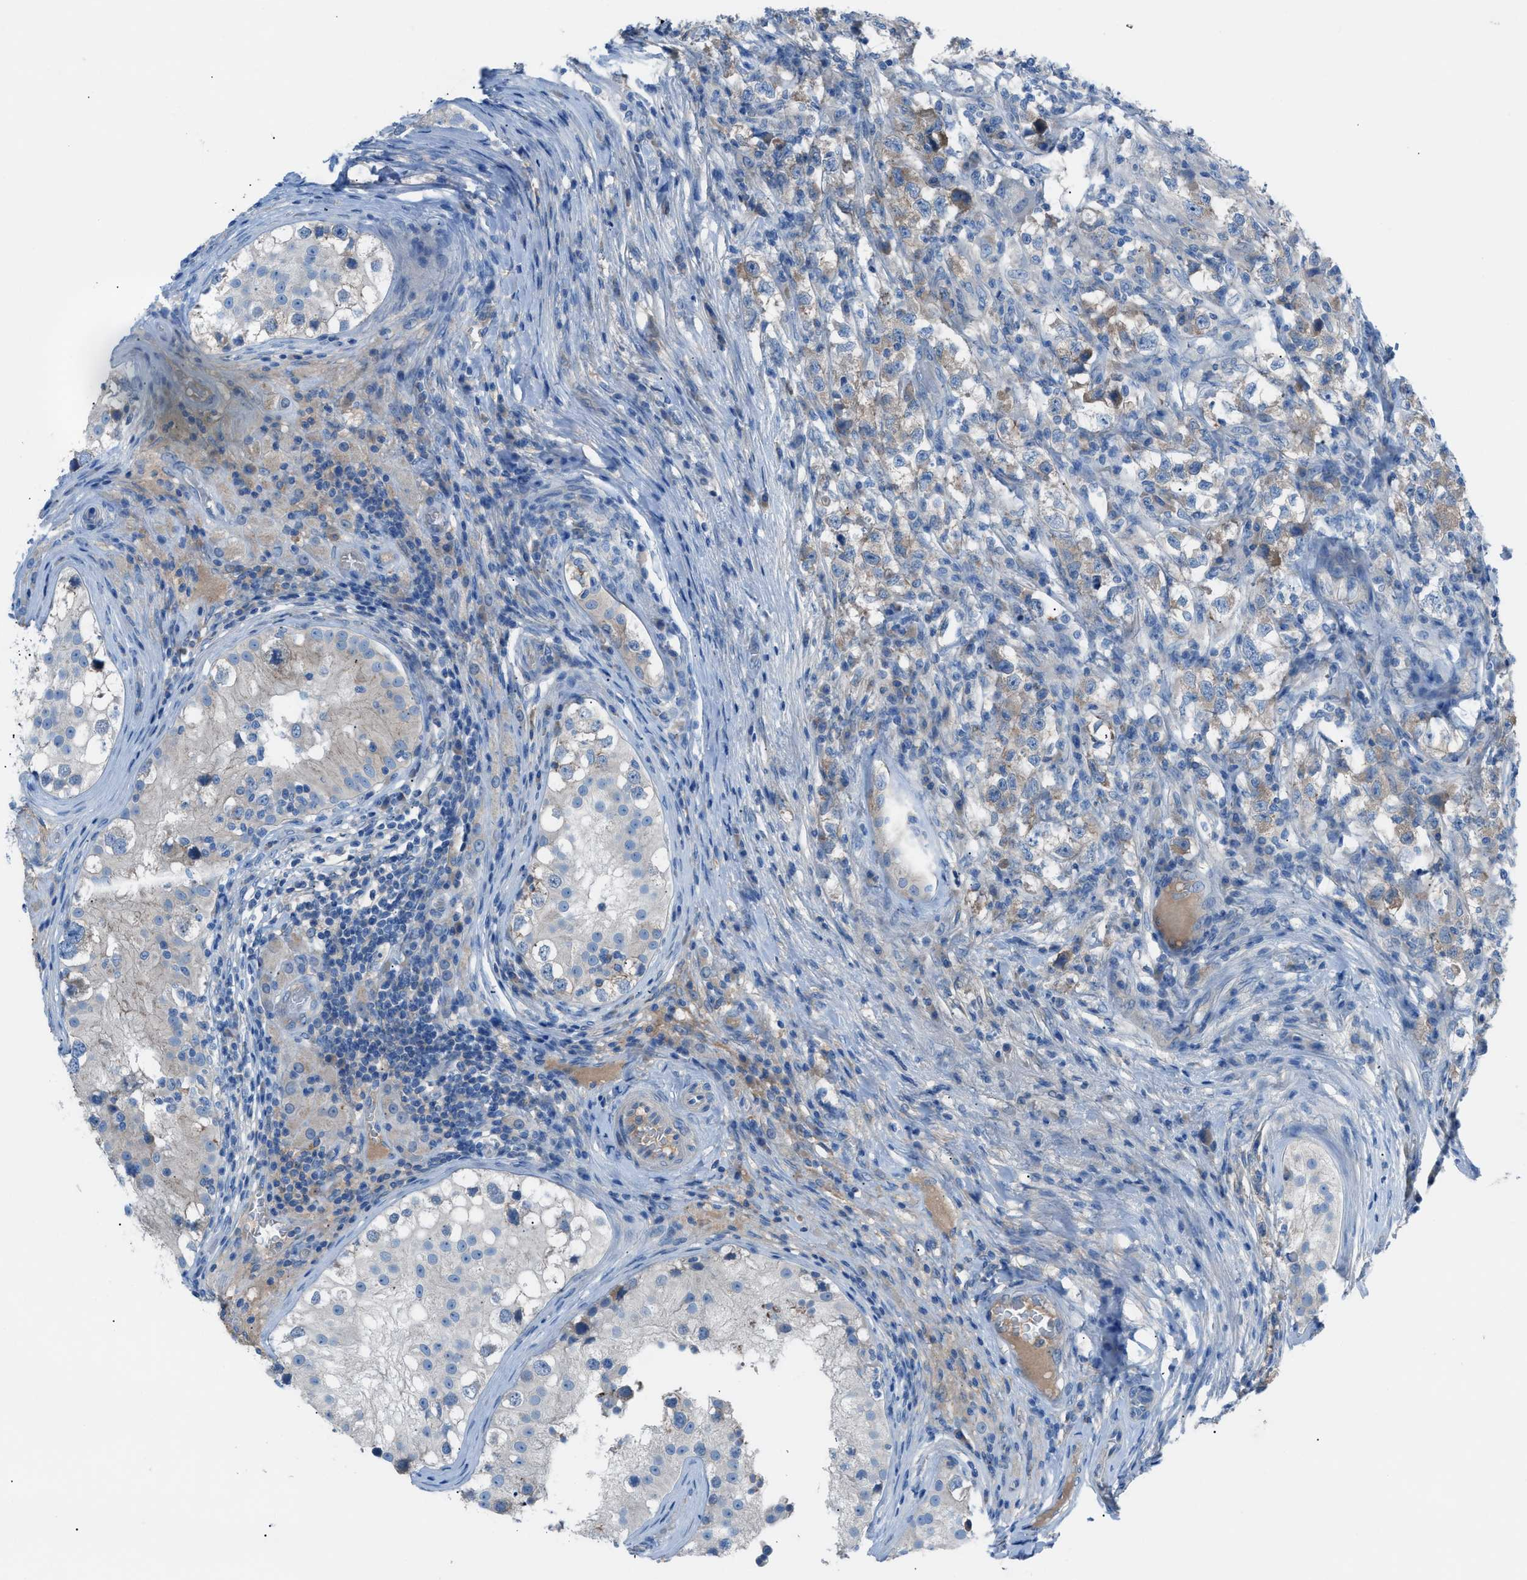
{"staining": {"intensity": "weak", "quantity": "<25%", "location": "cytoplasmic/membranous"}, "tissue": "testis cancer", "cell_type": "Tumor cells", "image_type": "cancer", "snomed": [{"axis": "morphology", "description": "Carcinoma, Embryonal, NOS"}, {"axis": "topography", "description": "Testis"}], "caption": "Immunohistochemistry (IHC) image of embryonal carcinoma (testis) stained for a protein (brown), which demonstrates no positivity in tumor cells. (DAB IHC, high magnification).", "gene": "C5AR2", "patient": {"sex": "male", "age": 21}}